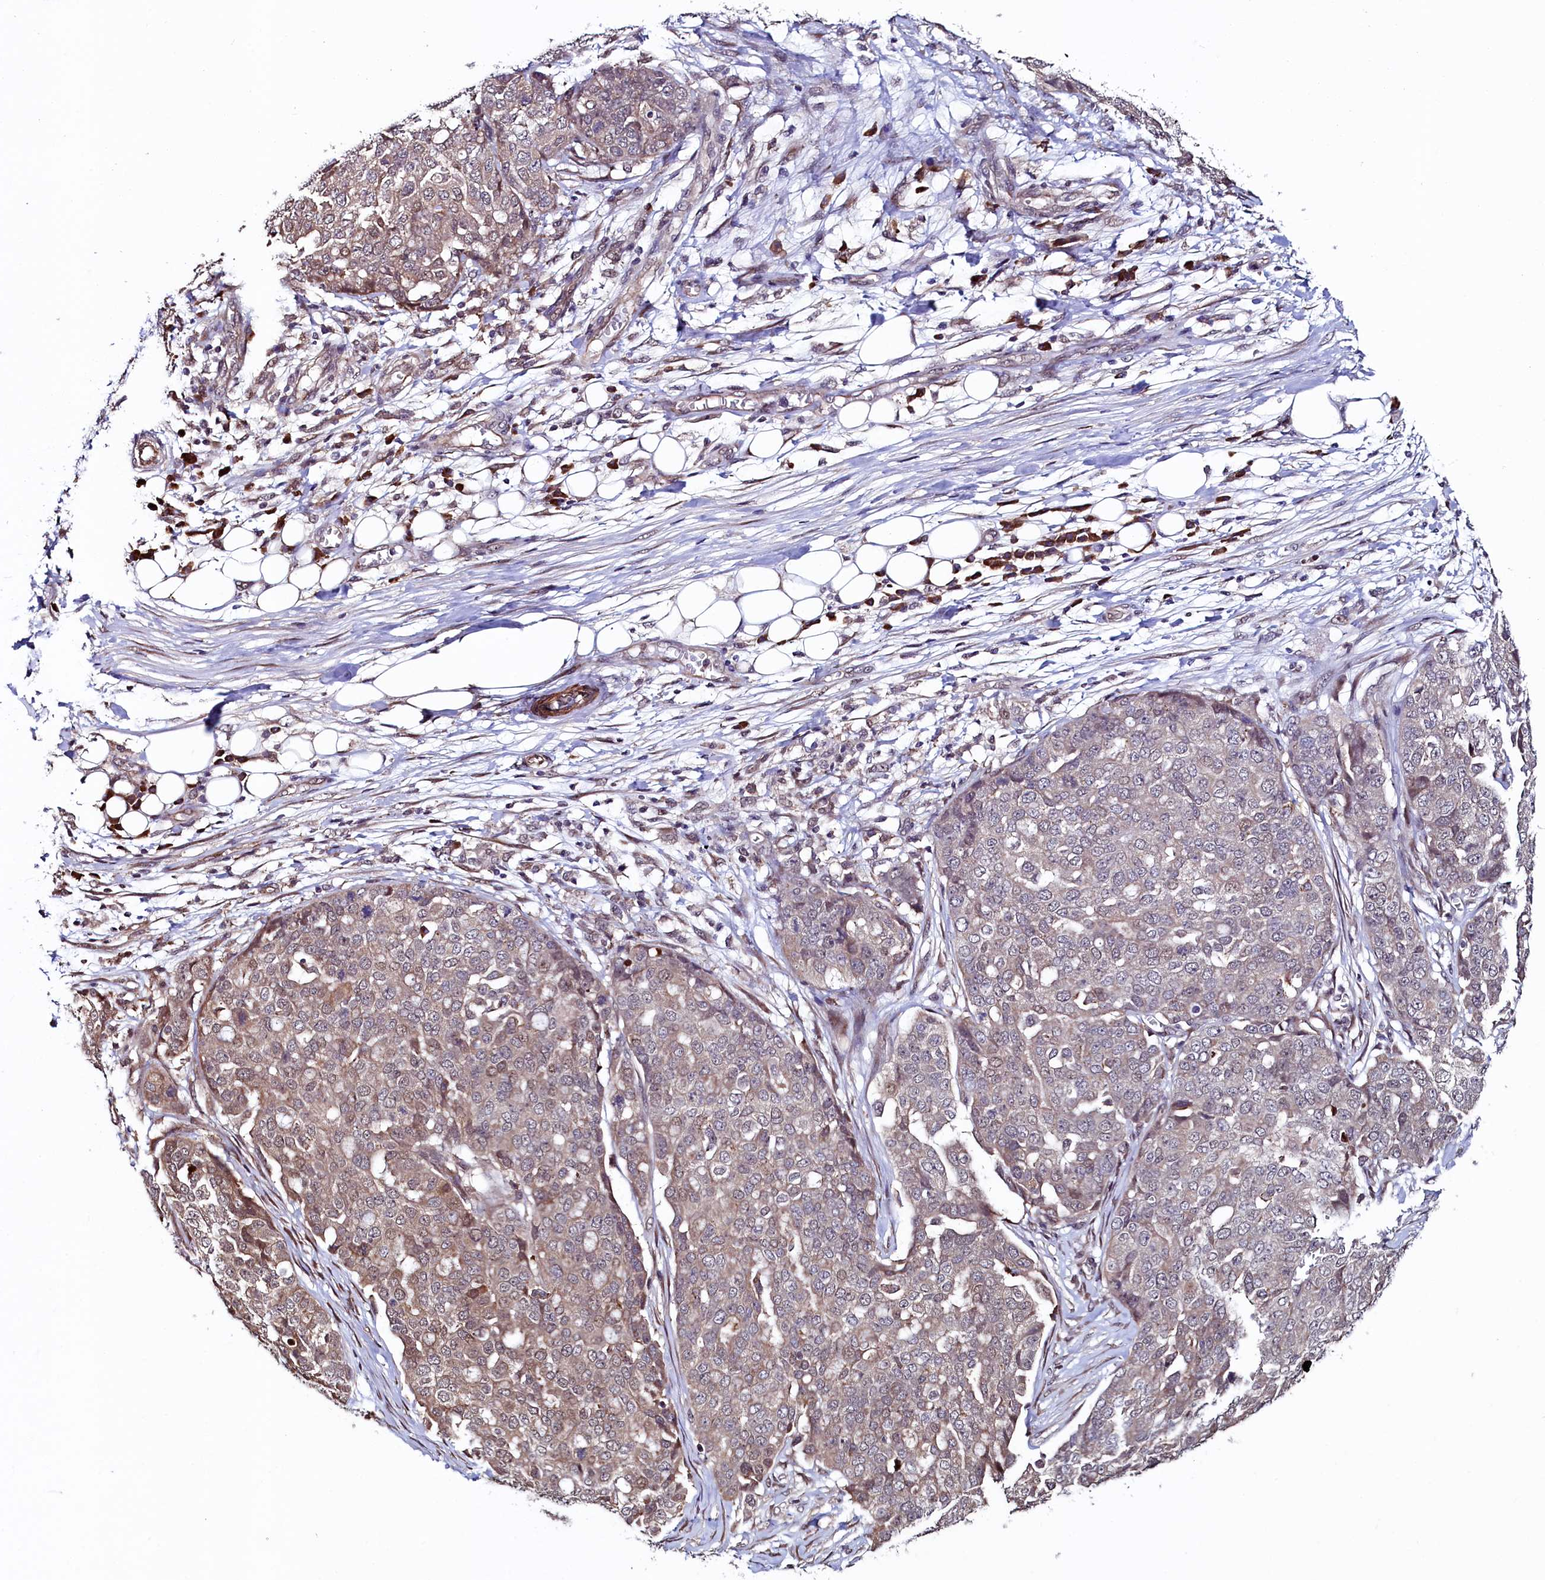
{"staining": {"intensity": "weak", "quantity": "25%-75%", "location": "cytoplasmic/membranous,nuclear"}, "tissue": "ovarian cancer", "cell_type": "Tumor cells", "image_type": "cancer", "snomed": [{"axis": "morphology", "description": "Cystadenocarcinoma, serous, NOS"}, {"axis": "topography", "description": "Soft tissue"}, {"axis": "topography", "description": "Ovary"}], "caption": "This image reveals IHC staining of ovarian cancer, with low weak cytoplasmic/membranous and nuclear positivity in about 25%-75% of tumor cells.", "gene": "LEO1", "patient": {"sex": "female", "age": 57}}